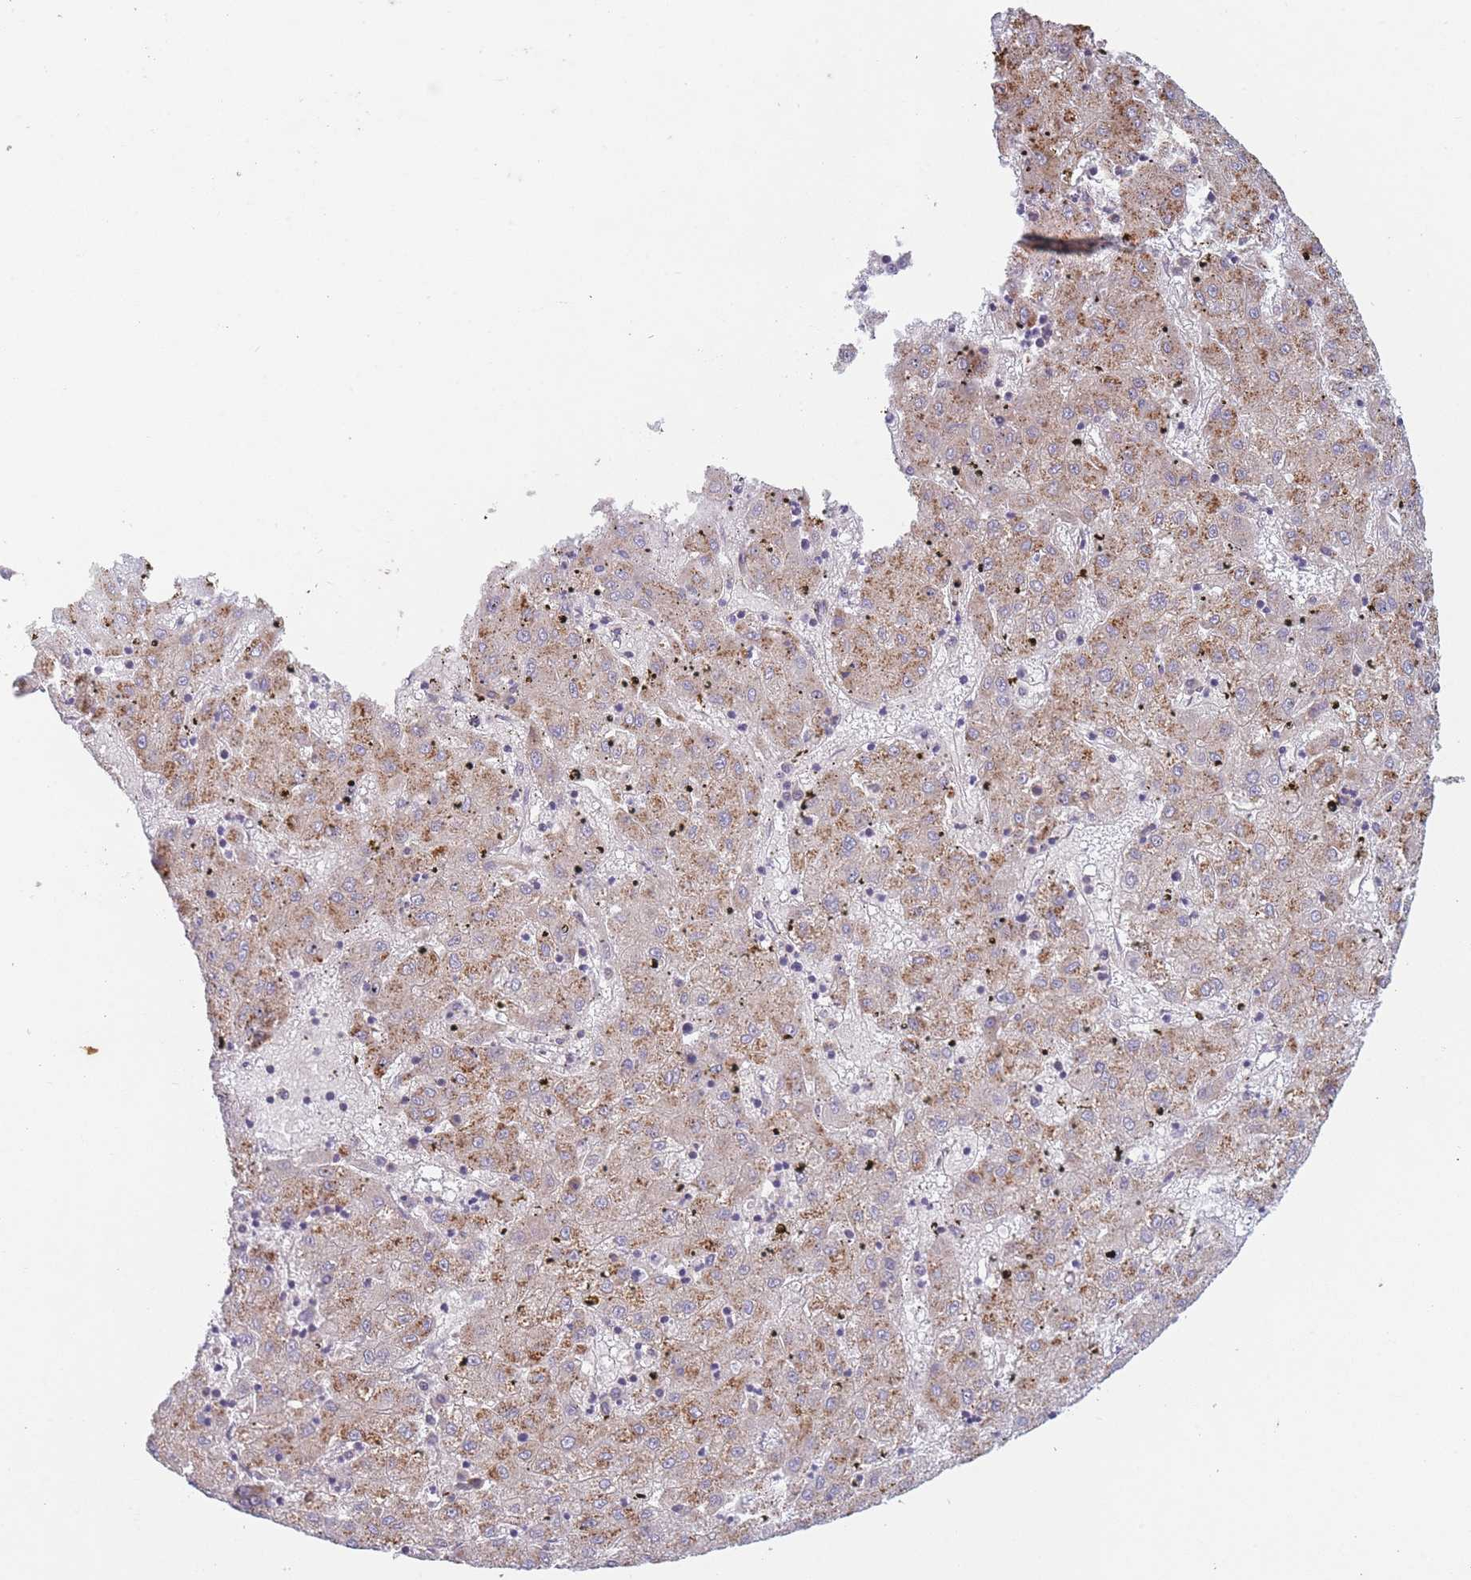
{"staining": {"intensity": "weak", "quantity": ">75%", "location": "cytoplasmic/membranous"}, "tissue": "liver cancer", "cell_type": "Tumor cells", "image_type": "cancer", "snomed": [{"axis": "morphology", "description": "Carcinoma, Hepatocellular, NOS"}, {"axis": "topography", "description": "Liver"}], "caption": "Hepatocellular carcinoma (liver) stained with DAB (3,3'-diaminobenzidine) immunohistochemistry (IHC) displays low levels of weak cytoplasmic/membranous expression in approximately >75% of tumor cells.", "gene": "WDR93", "patient": {"sex": "male", "age": 72}}